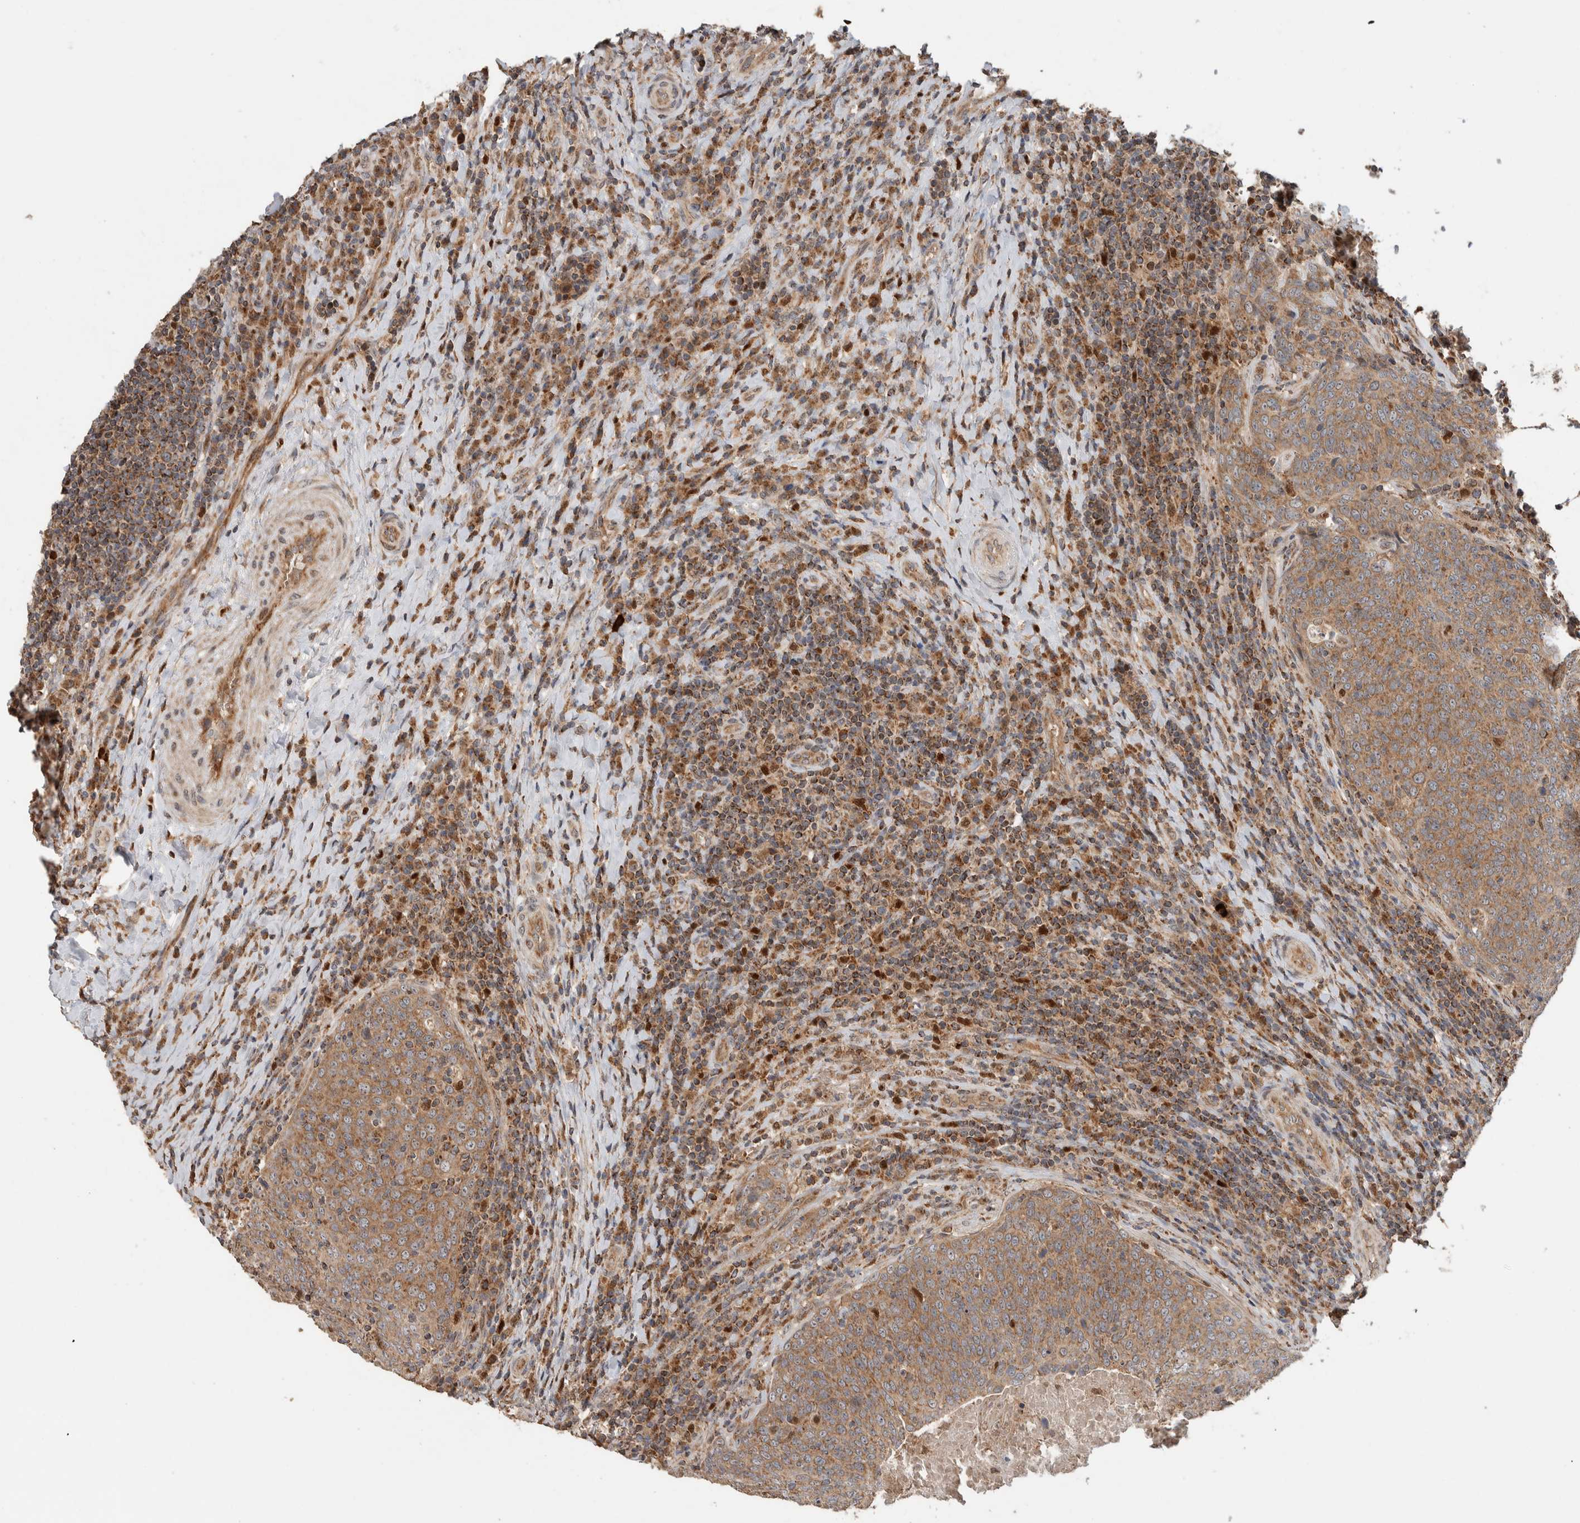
{"staining": {"intensity": "moderate", "quantity": ">75%", "location": "cytoplasmic/membranous"}, "tissue": "head and neck cancer", "cell_type": "Tumor cells", "image_type": "cancer", "snomed": [{"axis": "morphology", "description": "Squamous cell carcinoma, NOS"}, {"axis": "morphology", "description": "Squamous cell carcinoma, metastatic, NOS"}, {"axis": "topography", "description": "Lymph node"}, {"axis": "topography", "description": "Head-Neck"}], "caption": "Protein staining of head and neck cancer tissue shows moderate cytoplasmic/membranous staining in approximately >75% of tumor cells.", "gene": "VPS53", "patient": {"sex": "male", "age": 62}}